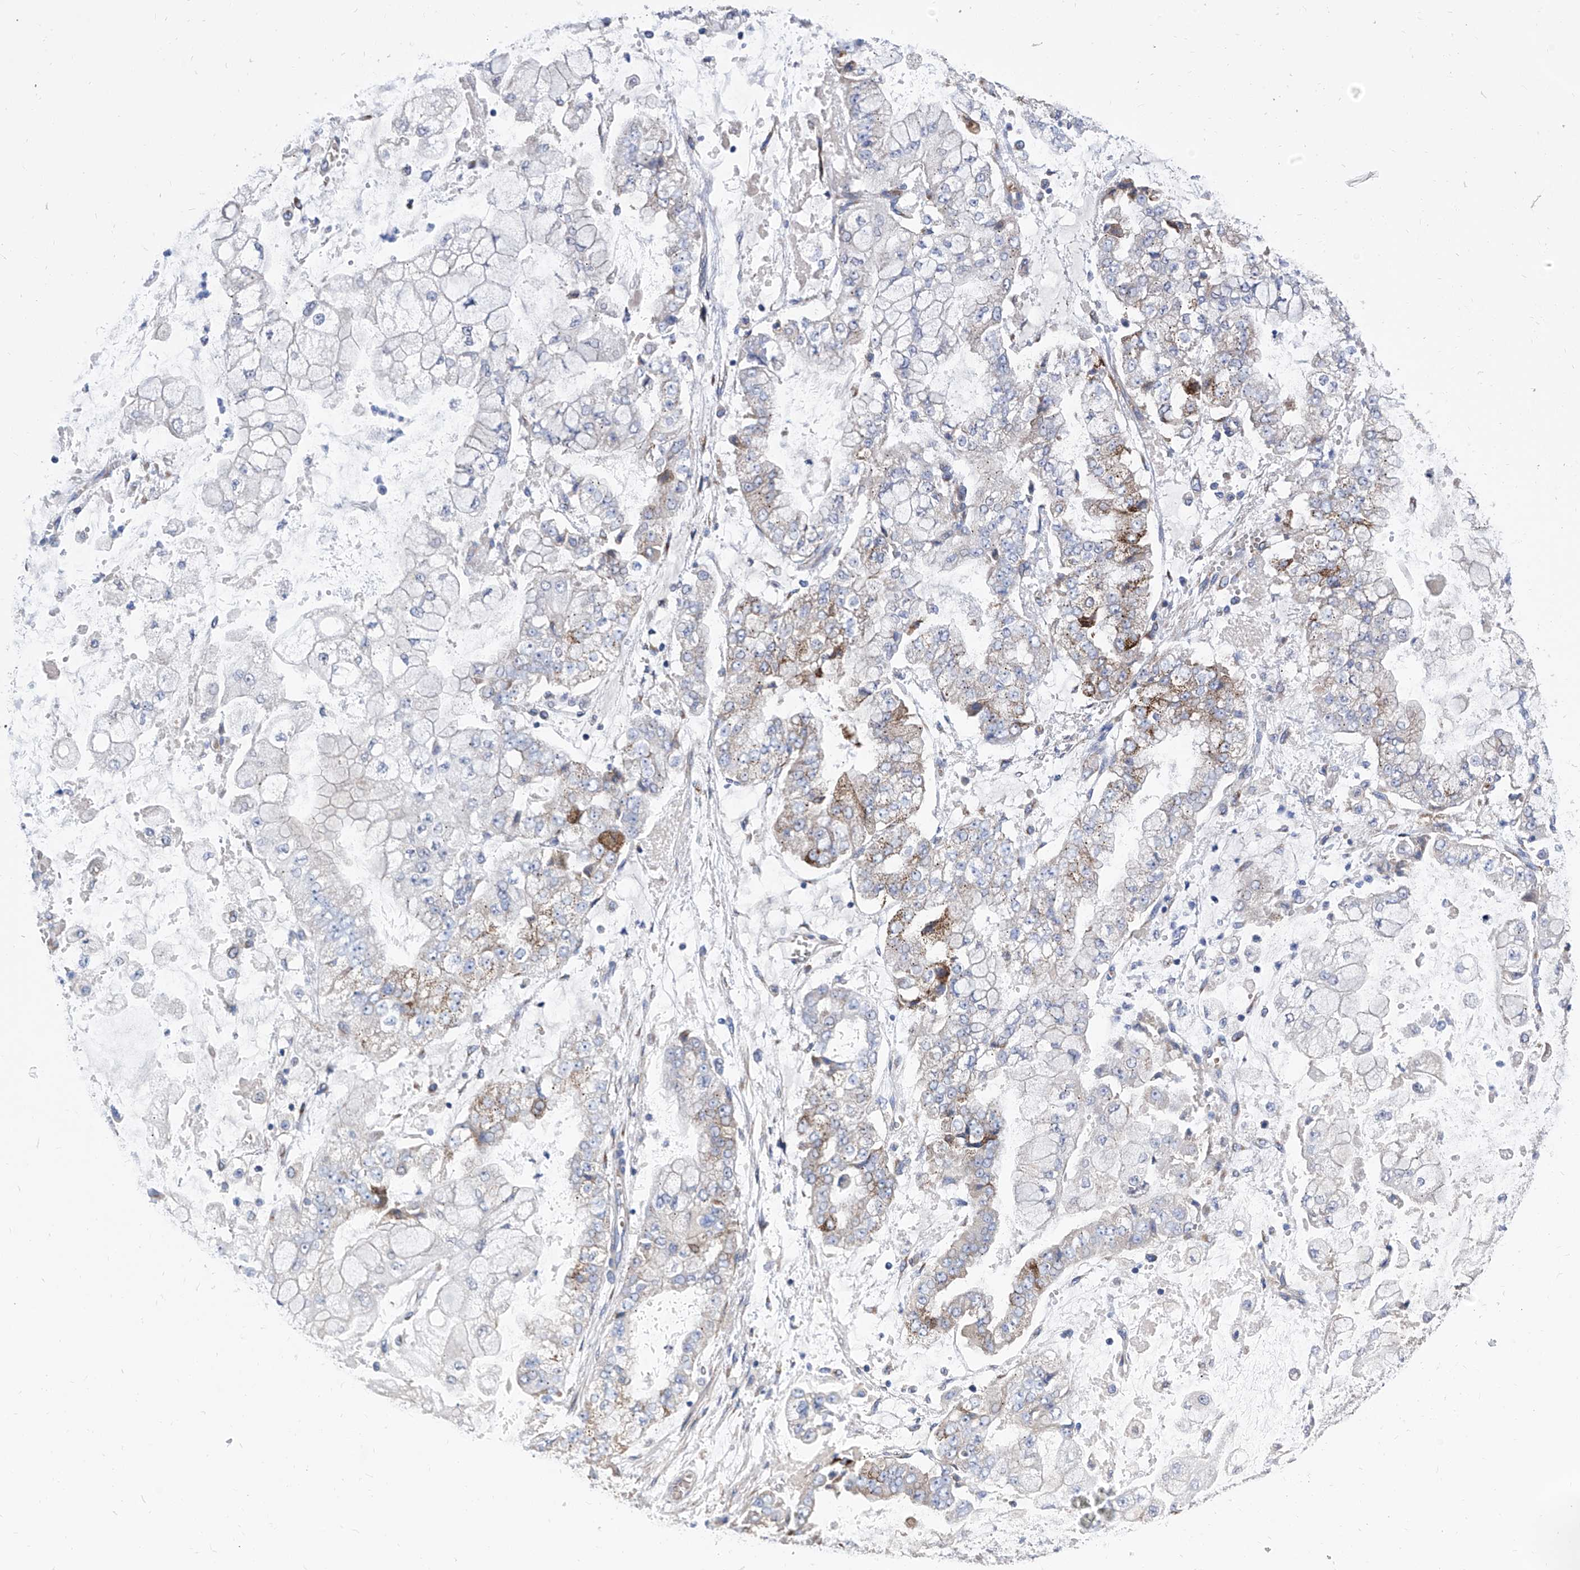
{"staining": {"intensity": "moderate", "quantity": "<25%", "location": "cytoplasmic/membranous"}, "tissue": "stomach cancer", "cell_type": "Tumor cells", "image_type": "cancer", "snomed": [{"axis": "morphology", "description": "Adenocarcinoma, NOS"}, {"axis": "topography", "description": "Stomach"}], "caption": "Immunohistochemistry of human adenocarcinoma (stomach) shows low levels of moderate cytoplasmic/membranous staining in about <25% of tumor cells.", "gene": "TJAP1", "patient": {"sex": "male", "age": 76}}